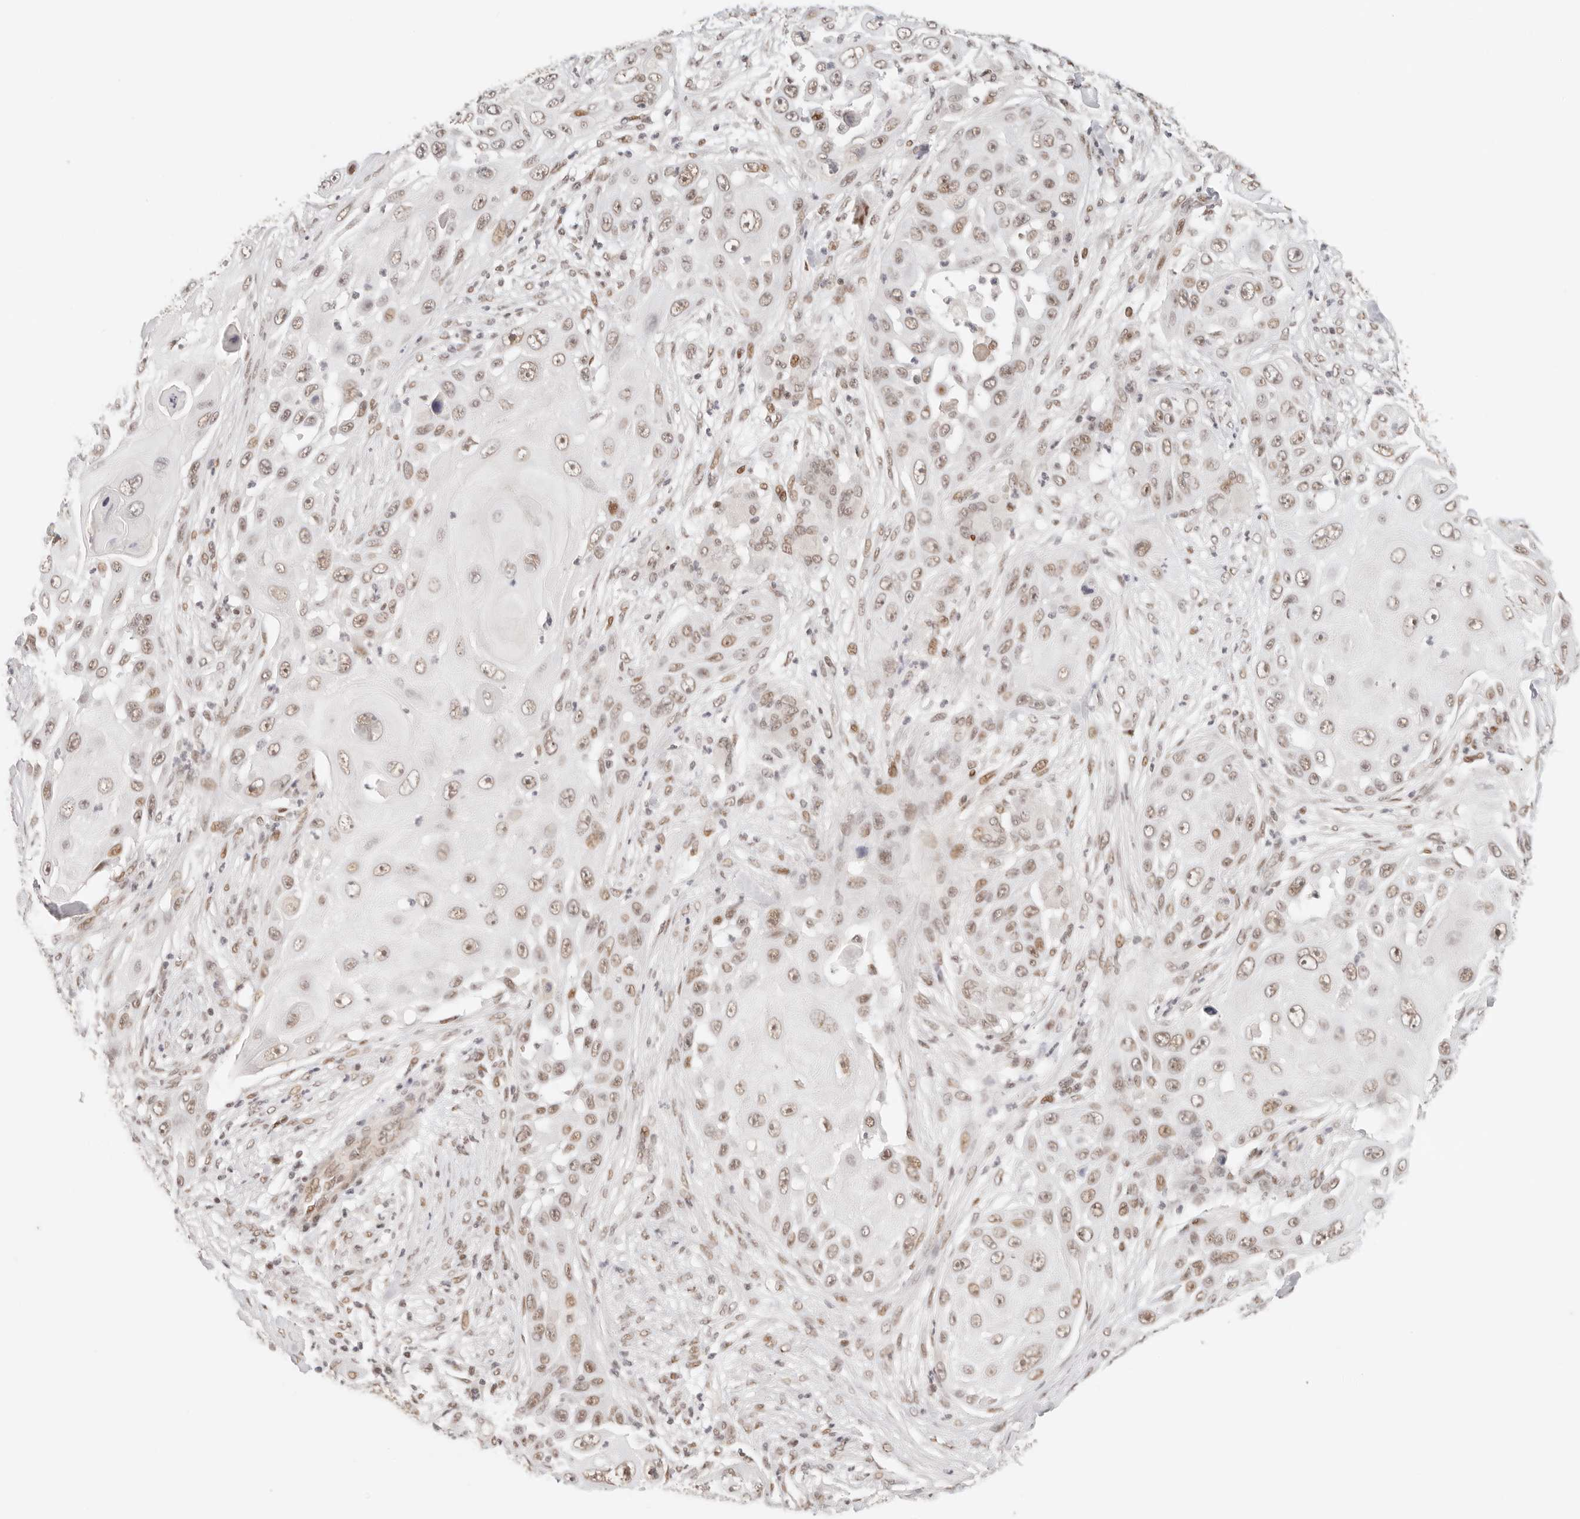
{"staining": {"intensity": "weak", "quantity": ">75%", "location": "nuclear"}, "tissue": "skin cancer", "cell_type": "Tumor cells", "image_type": "cancer", "snomed": [{"axis": "morphology", "description": "Squamous cell carcinoma, NOS"}, {"axis": "topography", "description": "Skin"}], "caption": "A high-resolution histopathology image shows immunohistochemistry staining of skin squamous cell carcinoma, which reveals weak nuclear expression in approximately >75% of tumor cells. Nuclei are stained in blue.", "gene": "HOXC5", "patient": {"sex": "female", "age": 44}}